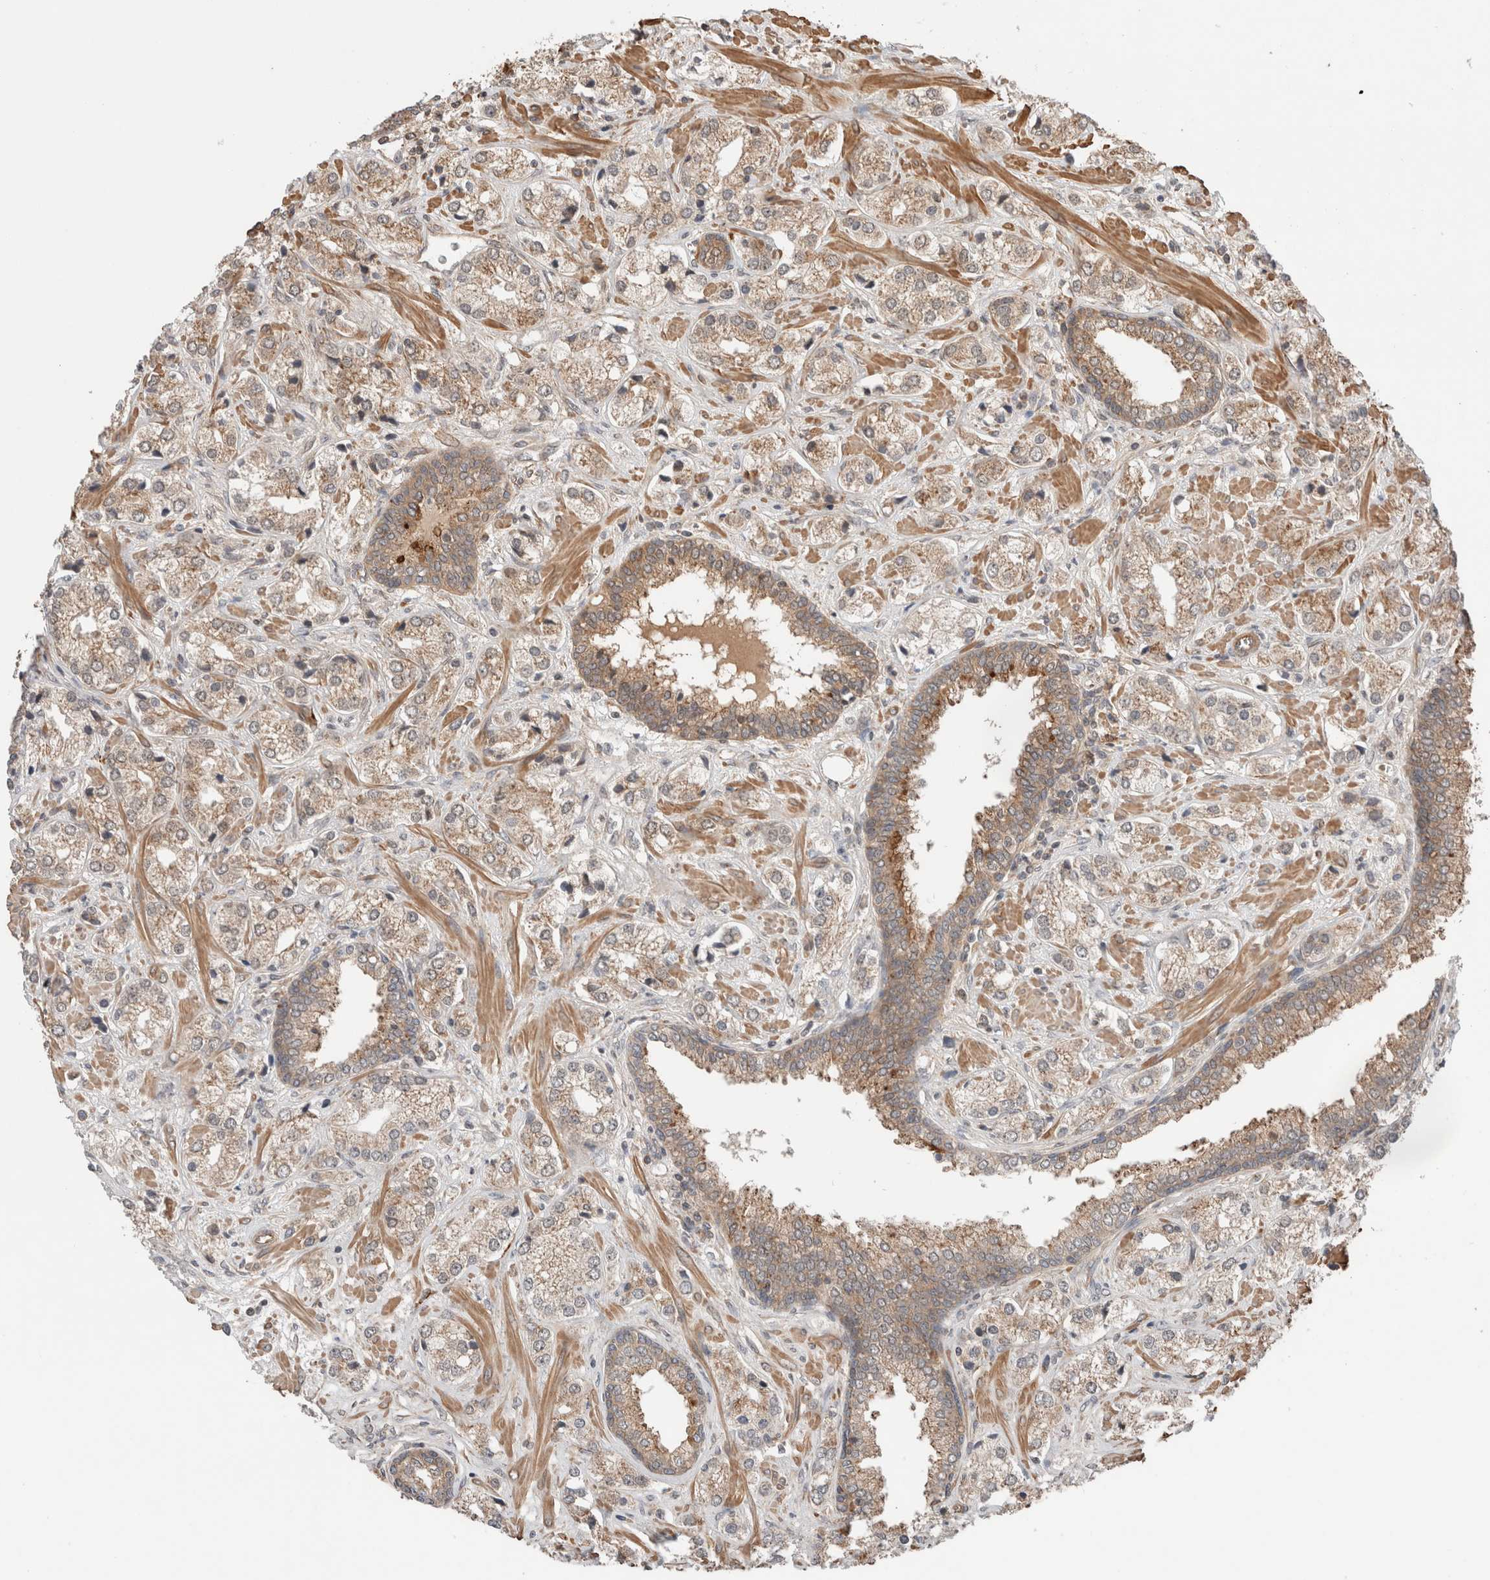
{"staining": {"intensity": "weak", "quantity": ">75%", "location": "cytoplasmic/membranous"}, "tissue": "prostate cancer", "cell_type": "Tumor cells", "image_type": "cancer", "snomed": [{"axis": "morphology", "description": "Adenocarcinoma, High grade"}, {"axis": "topography", "description": "Prostate"}], "caption": "Immunohistochemical staining of human prostate cancer reveals weak cytoplasmic/membranous protein expression in approximately >75% of tumor cells. The protein is stained brown, and the nuclei are stained in blue (DAB (3,3'-diaminobenzidine) IHC with brightfield microscopy, high magnification).", "gene": "ZNF649", "patient": {"sex": "male", "age": 66}}